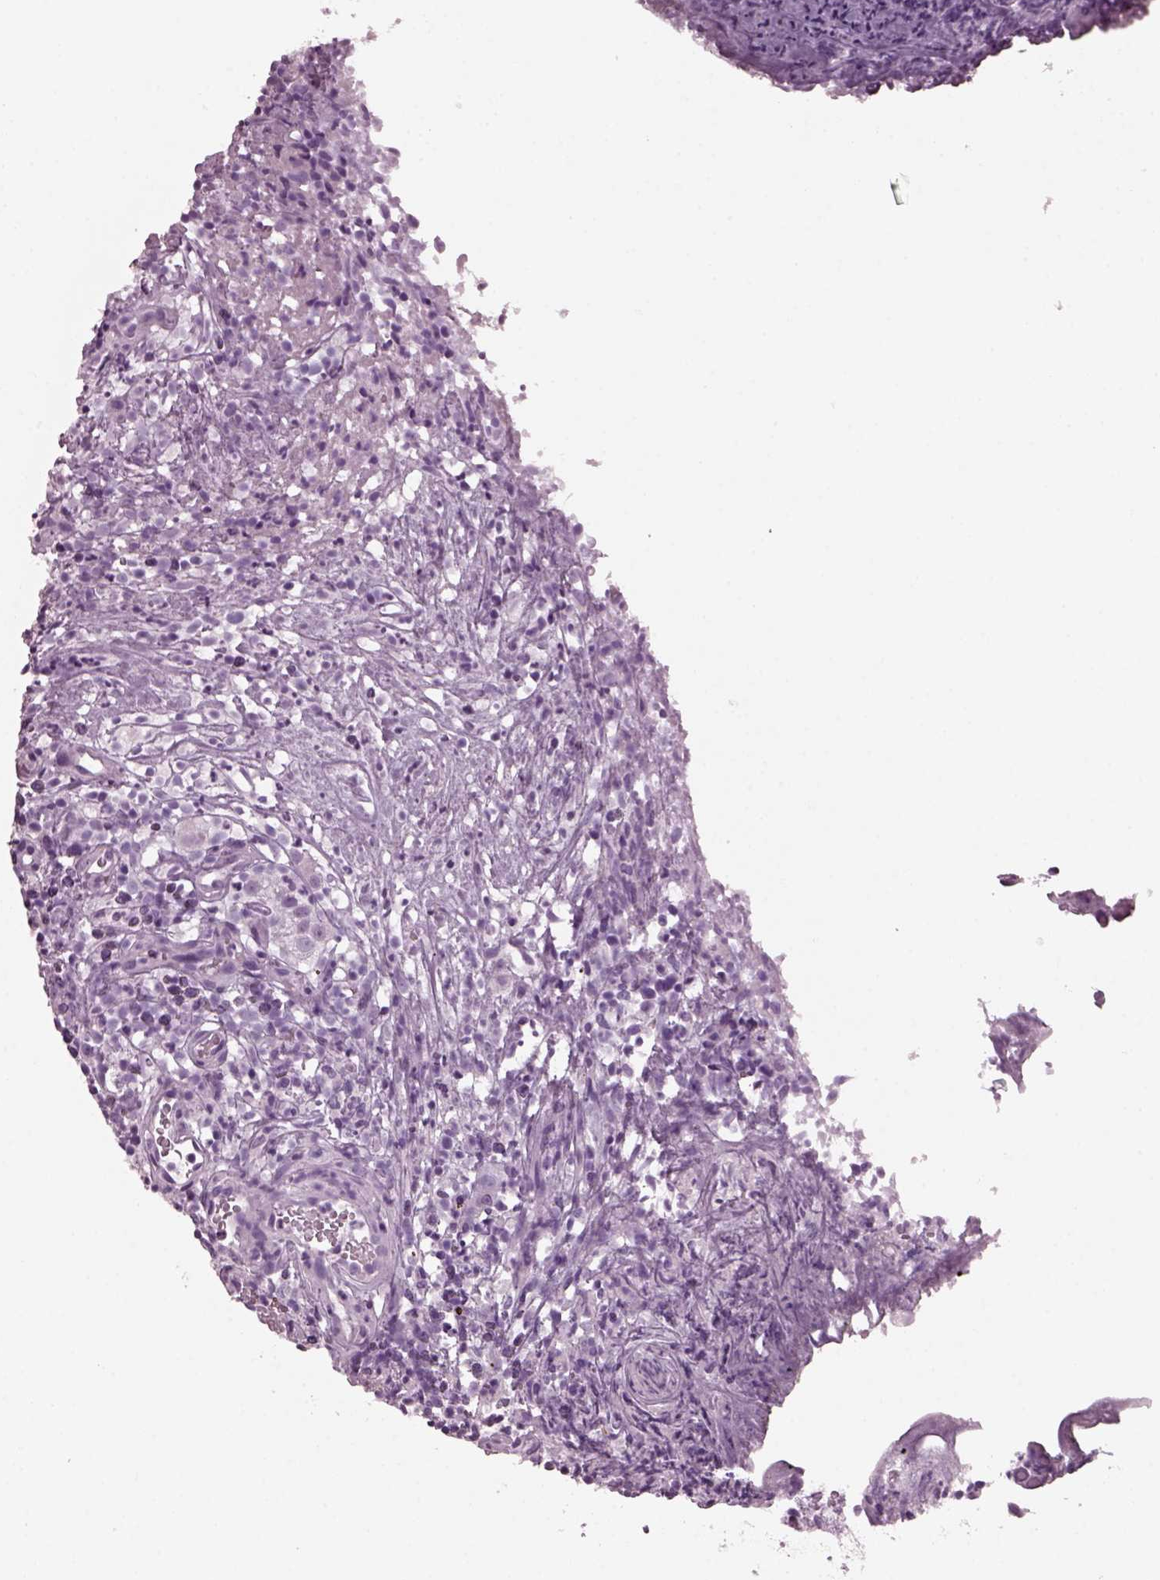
{"staining": {"intensity": "negative", "quantity": "none", "location": "none"}, "tissue": "prostate cancer", "cell_type": "Tumor cells", "image_type": "cancer", "snomed": [{"axis": "morphology", "description": "Adenocarcinoma, High grade"}, {"axis": "topography", "description": "Prostate"}], "caption": "The histopathology image displays no staining of tumor cells in prostate cancer. Nuclei are stained in blue.", "gene": "KRTAP3-2", "patient": {"sex": "male", "age": 53}}